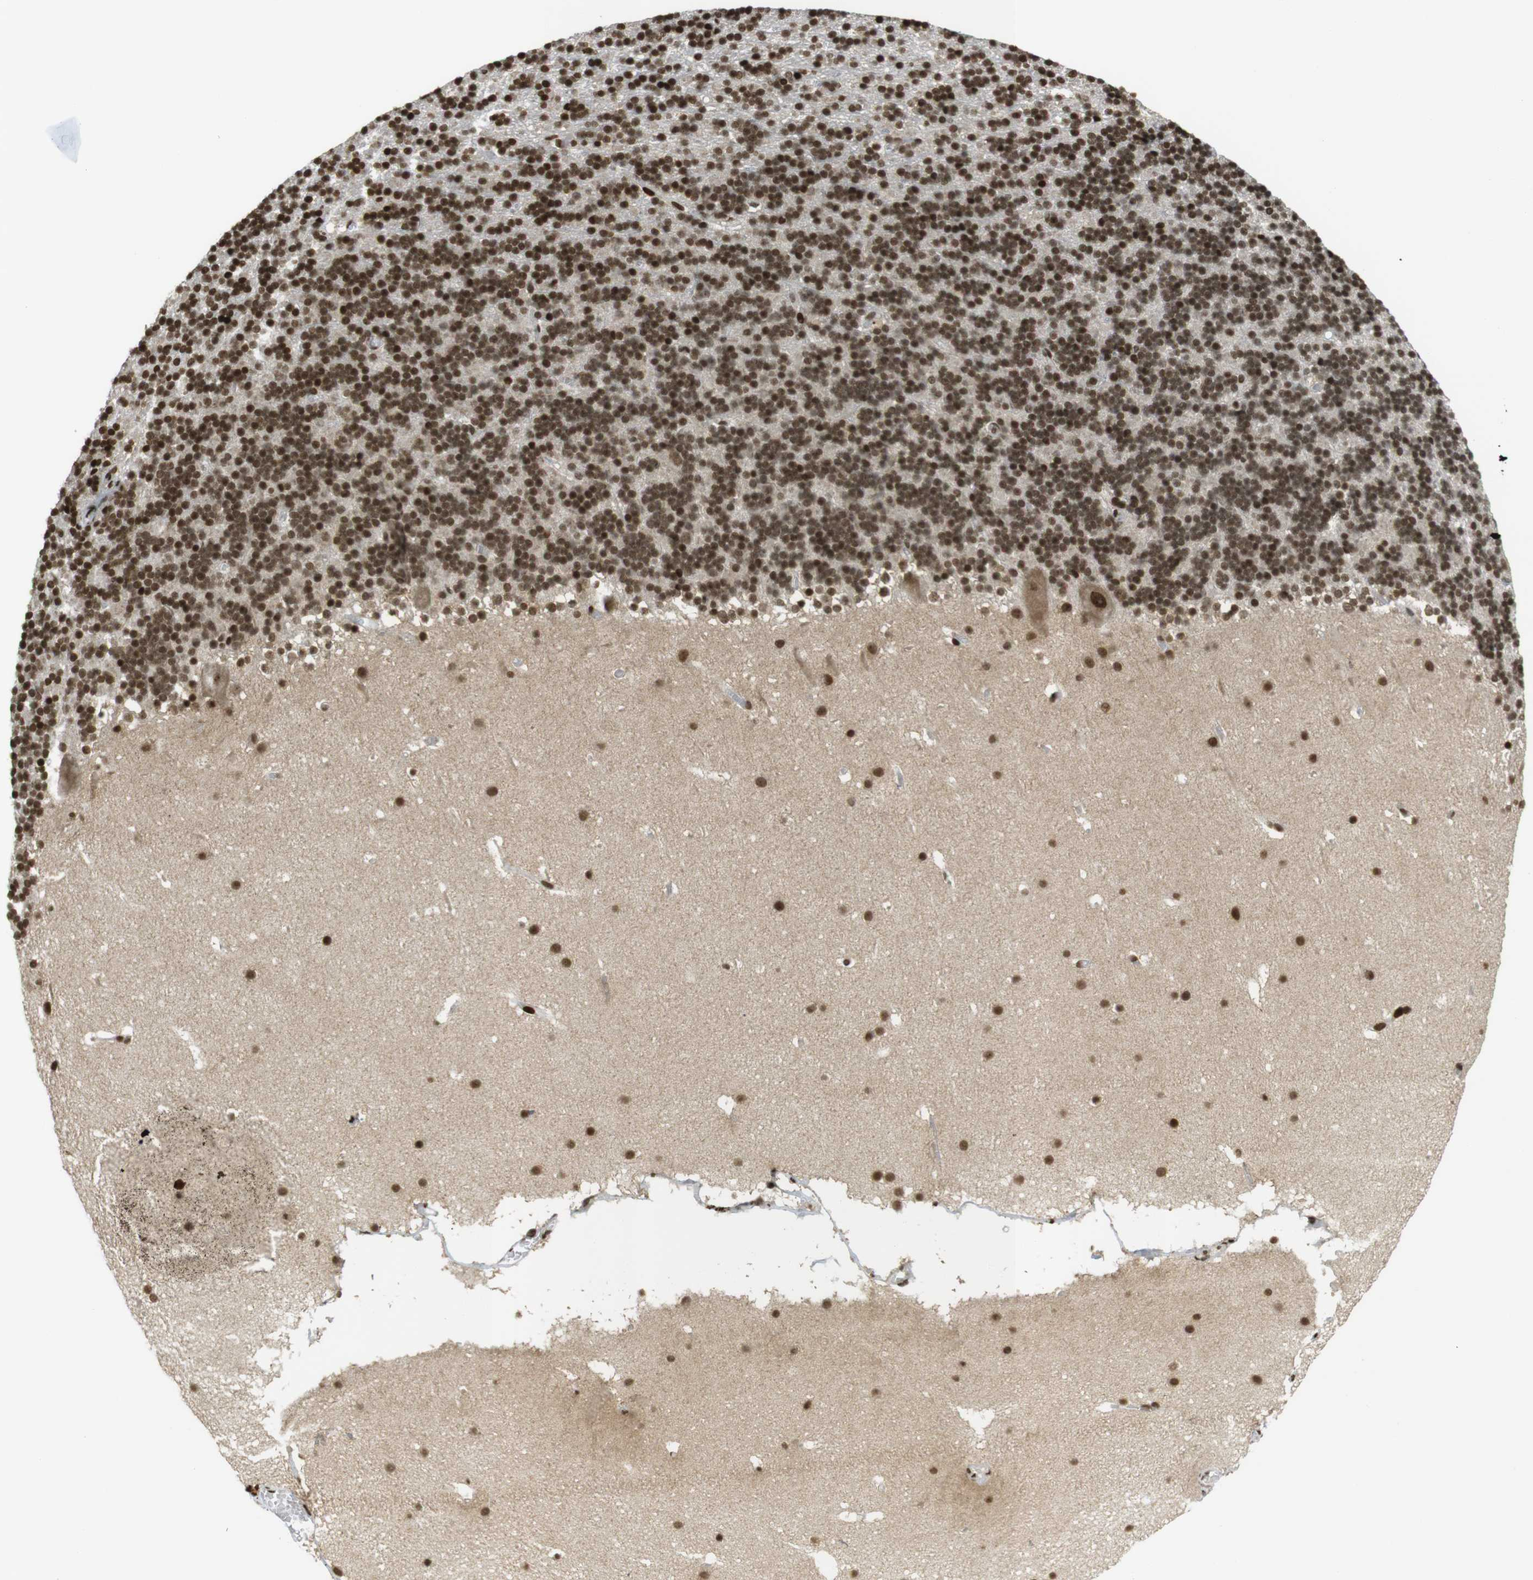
{"staining": {"intensity": "moderate", "quantity": ">75%", "location": "nuclear"}, "tissue": "cerebellum", "cell_type": "Cells in granular layer", "image_type": "normal", "snomed": [{"axis": "morphology", "description": "Normal tissue, NOS"}, {"axis": "topography", "description": "Cerebellum"}], "caption": "Cells in granular layer exhibit moderate nuclear expression in about >75% of cells in benign cerebellum.", "gene": "RUVBL2", "patient": {"sex": "male", "age": 45}}